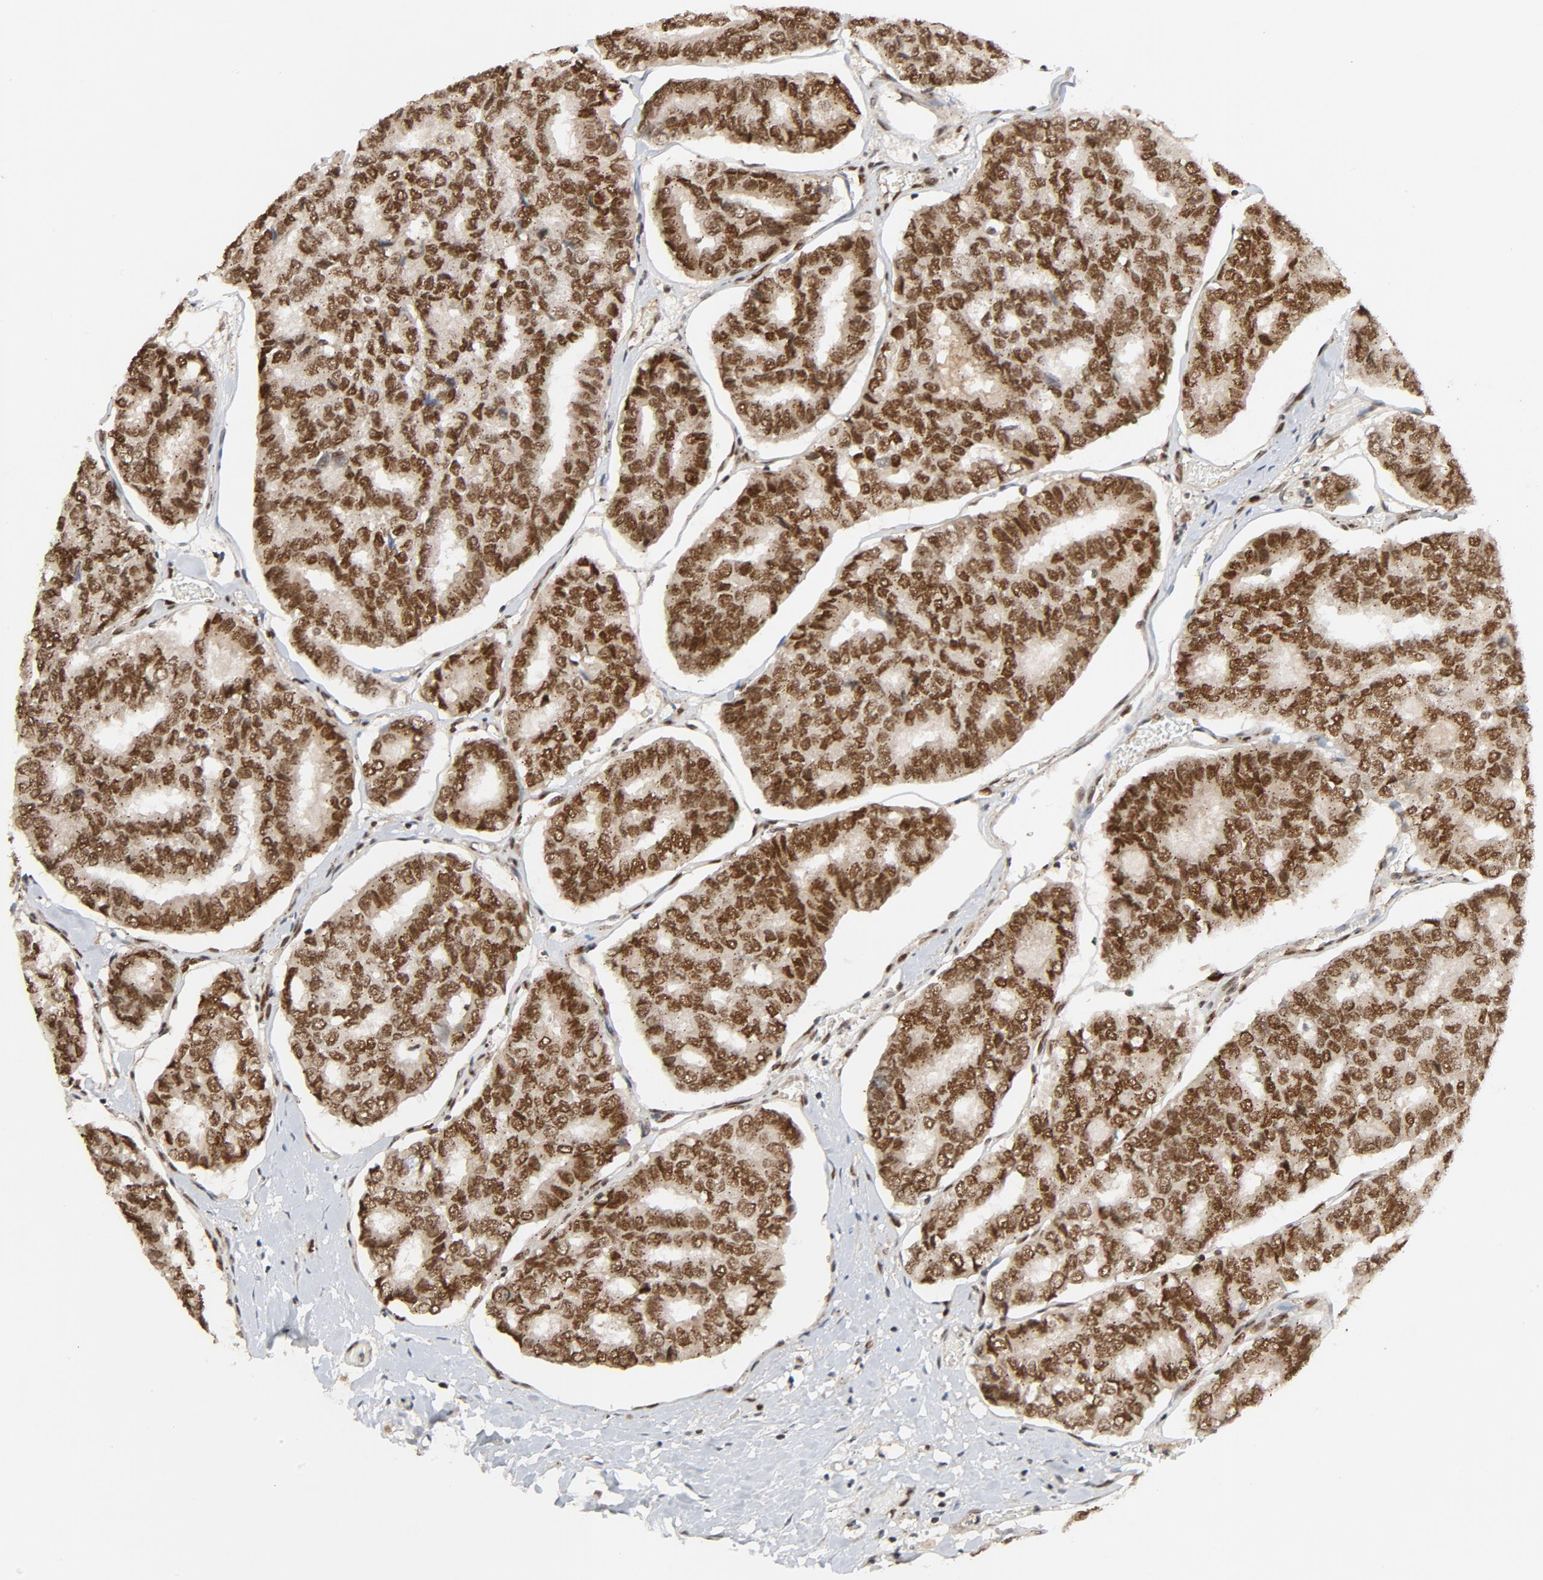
{"staining": {"intensity": "strong", "quantity": ">75%", "location": "nuclear"}, "tissue": "thyroid cancer", "cell_type": "Tumor cells", "image_type": "cancer", "snomed": [{"axis": "morphology", "description": "Papillary adenocarcinoma, NOS"}, {"axis": "topography", "description": "Thyroid gland"}], "caption": "Thyroid cancer (papillary adenocarcinoma) stained for a protein exhibits strong nuclear positivity in tumor cells.", "gene": "SMARCD1", "patient": {"sex": "female", "age": 35}}